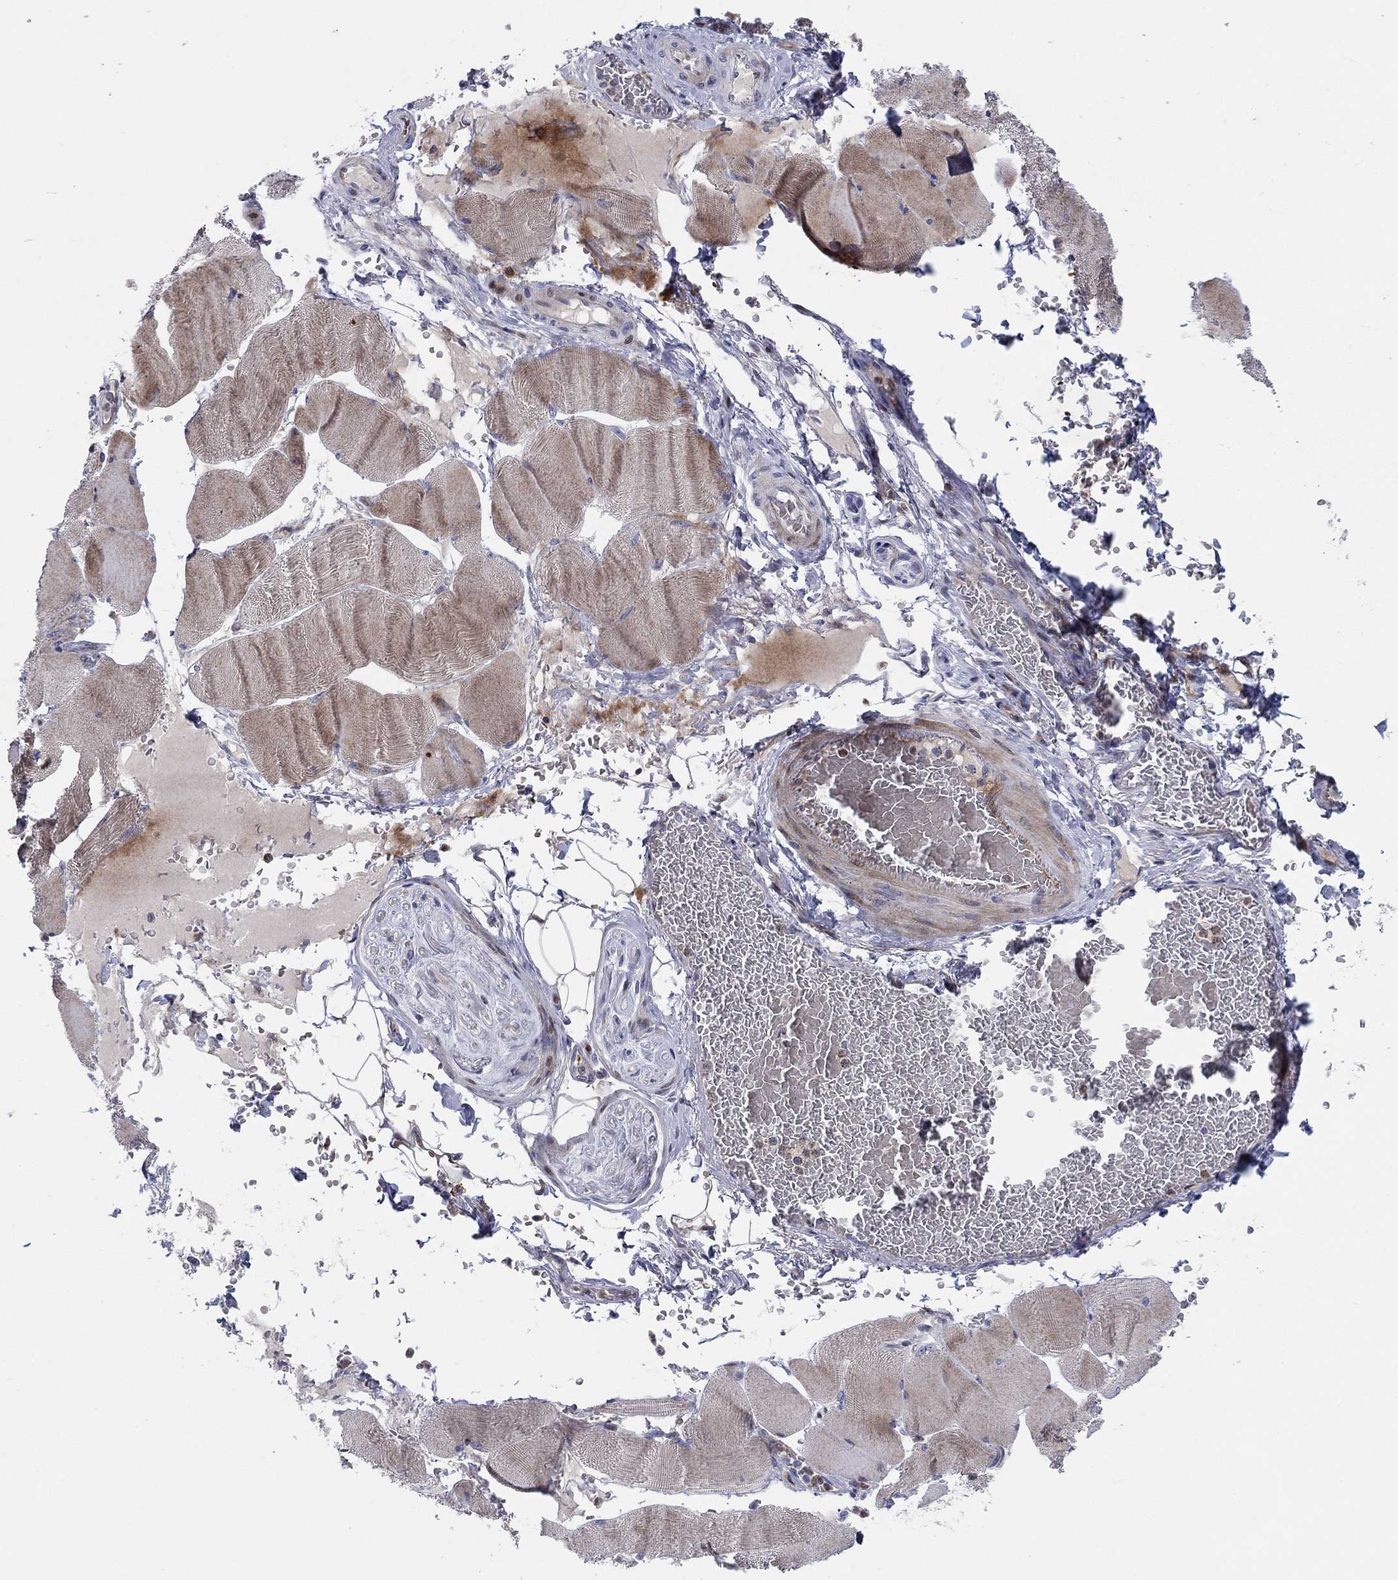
{"staining": {"intensity": "moderate", "quantity": "<25%", "location": "cytoplasmic/membranous"}, "tissue": "skeletal muscle", "cell_type": "Myocytes", "image_type": "normal", "snomed": [{"axis": "morphology", "description": "Normal tissue, NOS"}, {"axis": "topography", "description": "Skeletal muscle"}], "caption": "The image reveals immunohistochemical staining of unremarkable skeletal muscle. There is moderate cytoplasmic/membranous positivity is identified in approximately <25% of myocytes. Ihc stains the protein in brown and the nuclei are stained blue.", "gene": "ARHGAP36", "patient": {"sex": "male", "age": 56}}